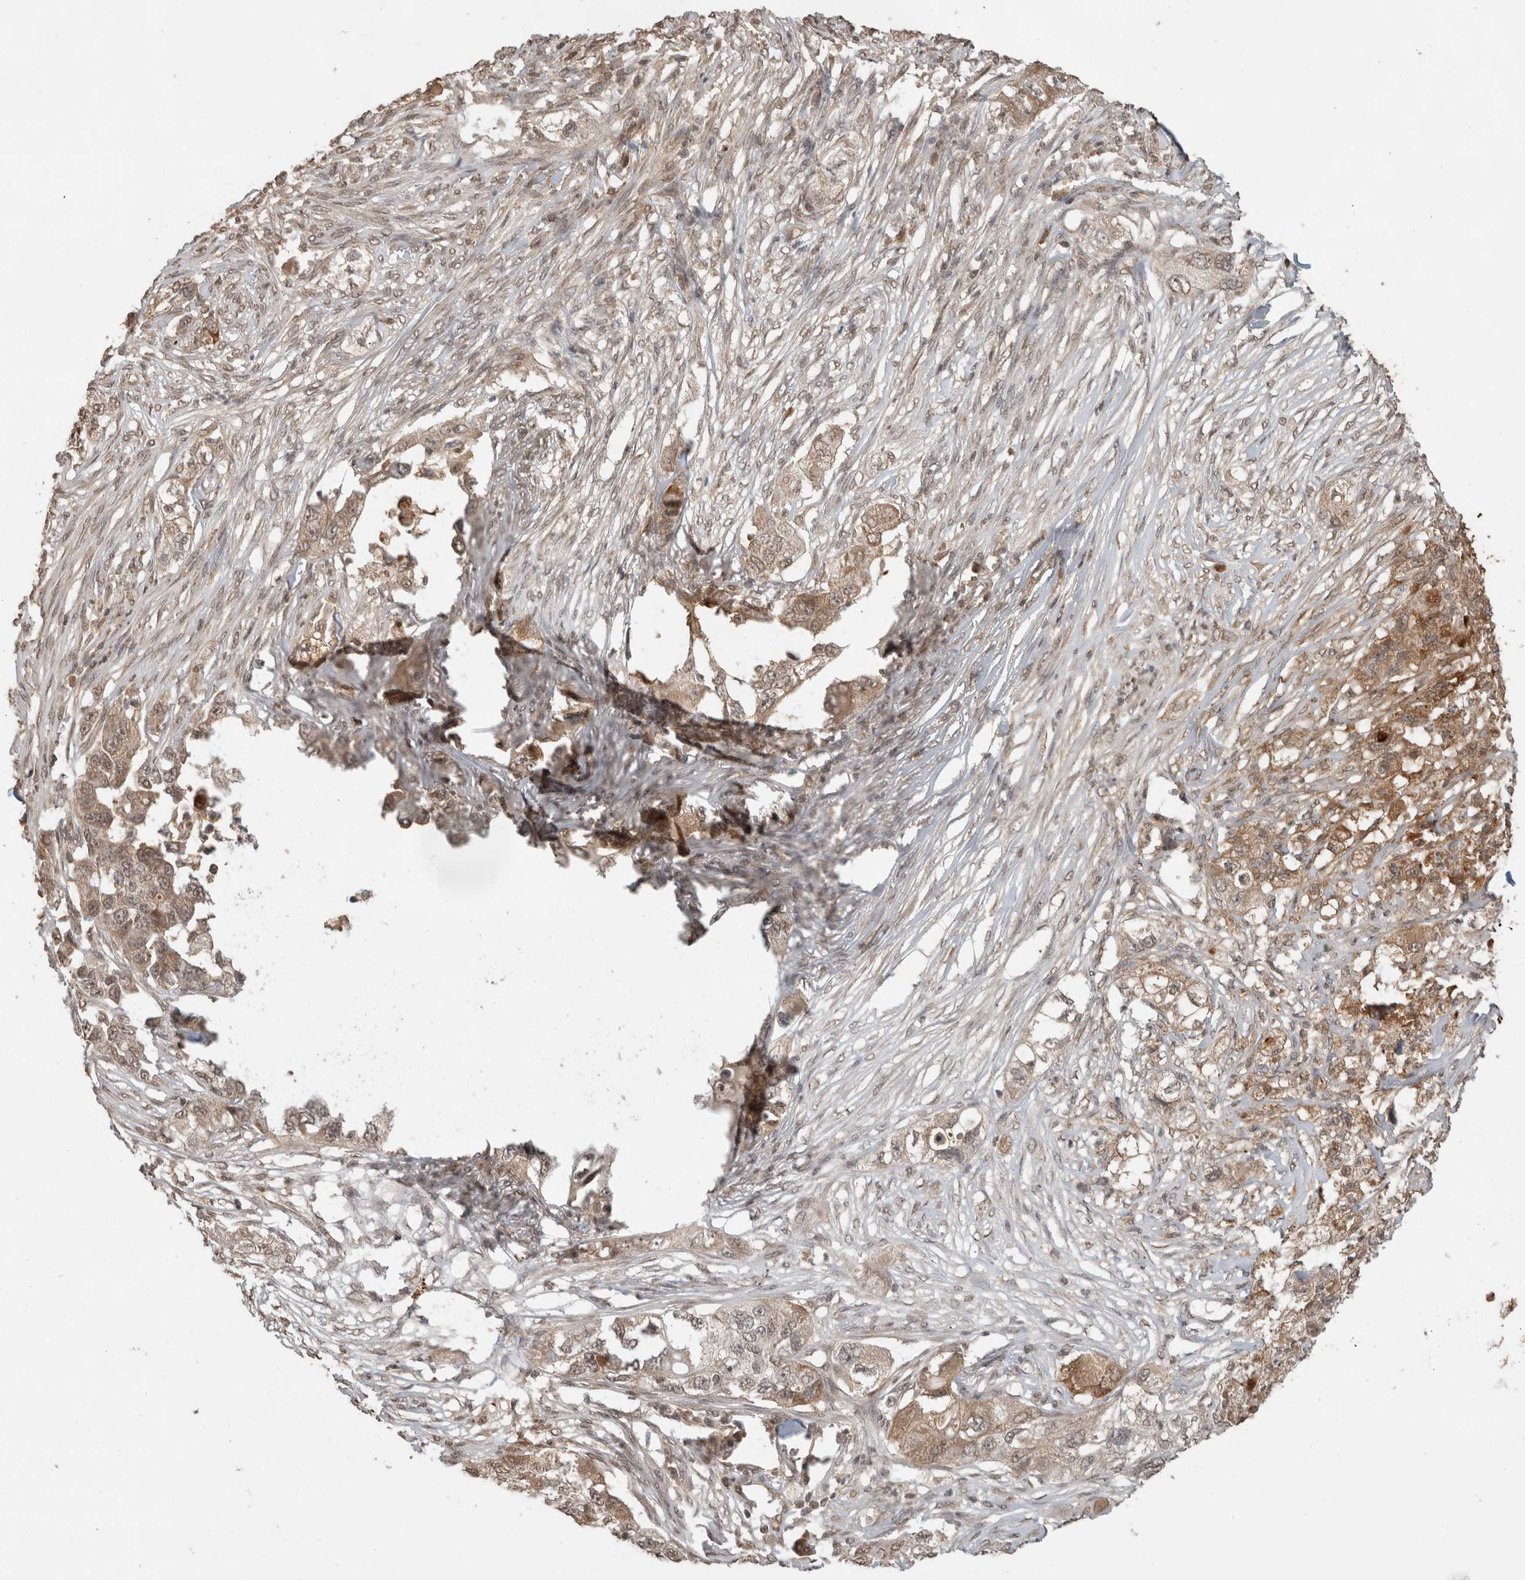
{"staining": {"intensity": "moderate", "quantity": "25%-75%", "location": "cytoplasmic/membranous,nuclear"}, "tissue": "pancreatic cancer", "cell_type": "Tumor cells", "image_type": "cancer", "snomed": [{"axis": "morphology", "description": "Adenocarcinoma, NOS"}, {"axis": "topography", "description": "Pancreas"}], "caption": "IHC of adenocarcinoma (pancreatic) displays medium levels of moderate cytoplasmic/membranous and nuclear positivity in approximately 25%-75% of tumor cells. (Brightfield microscopy of DAB IHC at high magnification).", "gene": "FAM3A", "patient": {"sex": "female", "age": 78}}